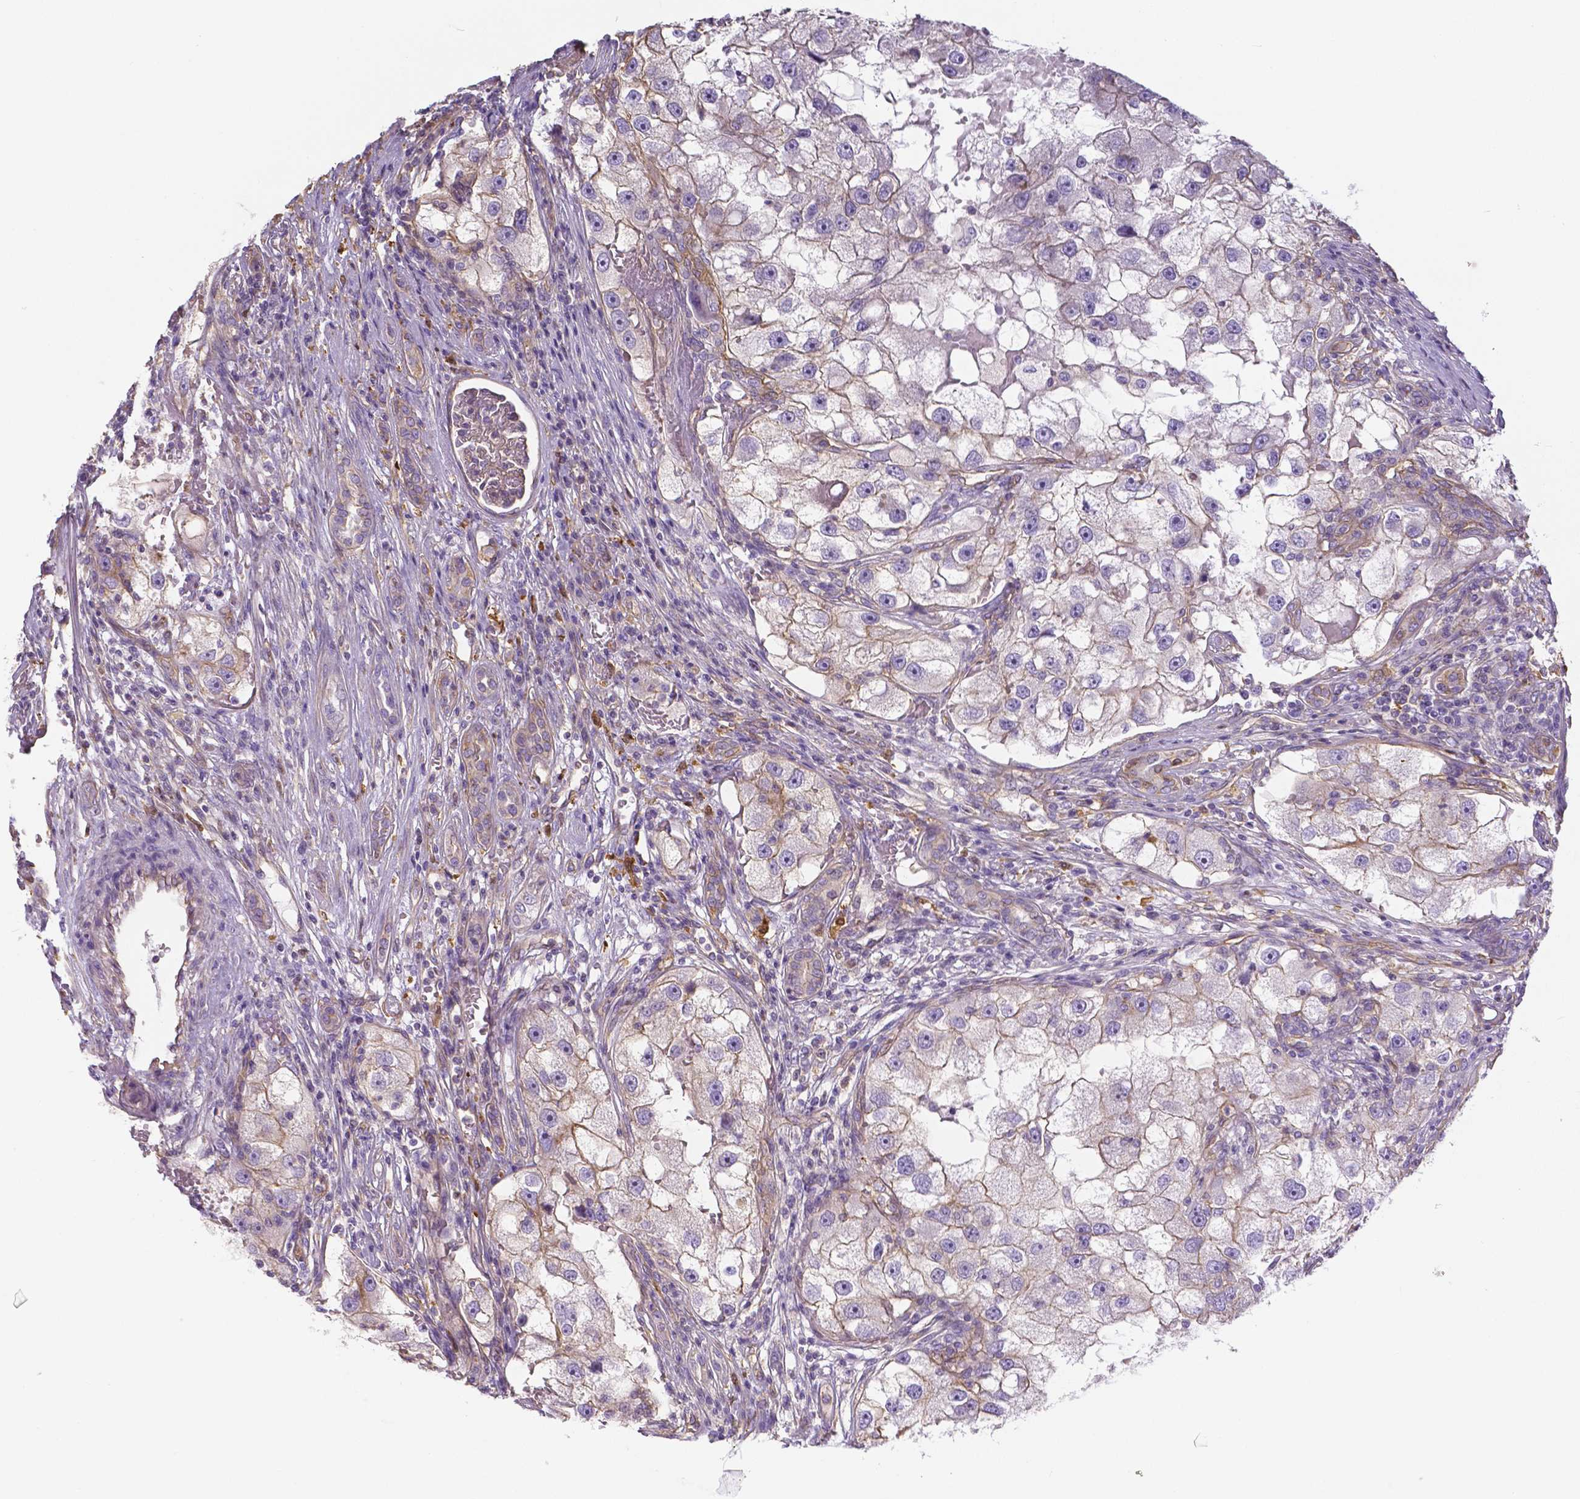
{"staining": {"intensity": "weak", "quantity": "<25%", "location": "cytoplasmic/membranous"}, "tissue": "renal cancer", "cell_type": "Tumor cells", "image_type": "cancer", "snomed": [{"axis": "morphology", "description": "Adenocarcinoma, NOS"}, {"axis": "topography", "description": "Kidney"}], "caption": "Immunohistochemistry (IHC) of human renal cancer (adenocarcinoma) displays no positivity in tumor cells. The staining is performed using DAB (3,3'-diaminobenzidine) brown chromogen with nuclei counter-stained in using hematoxylin.", "gene": "CRMP1", "patient": {"sex": "male", "age": 63}}